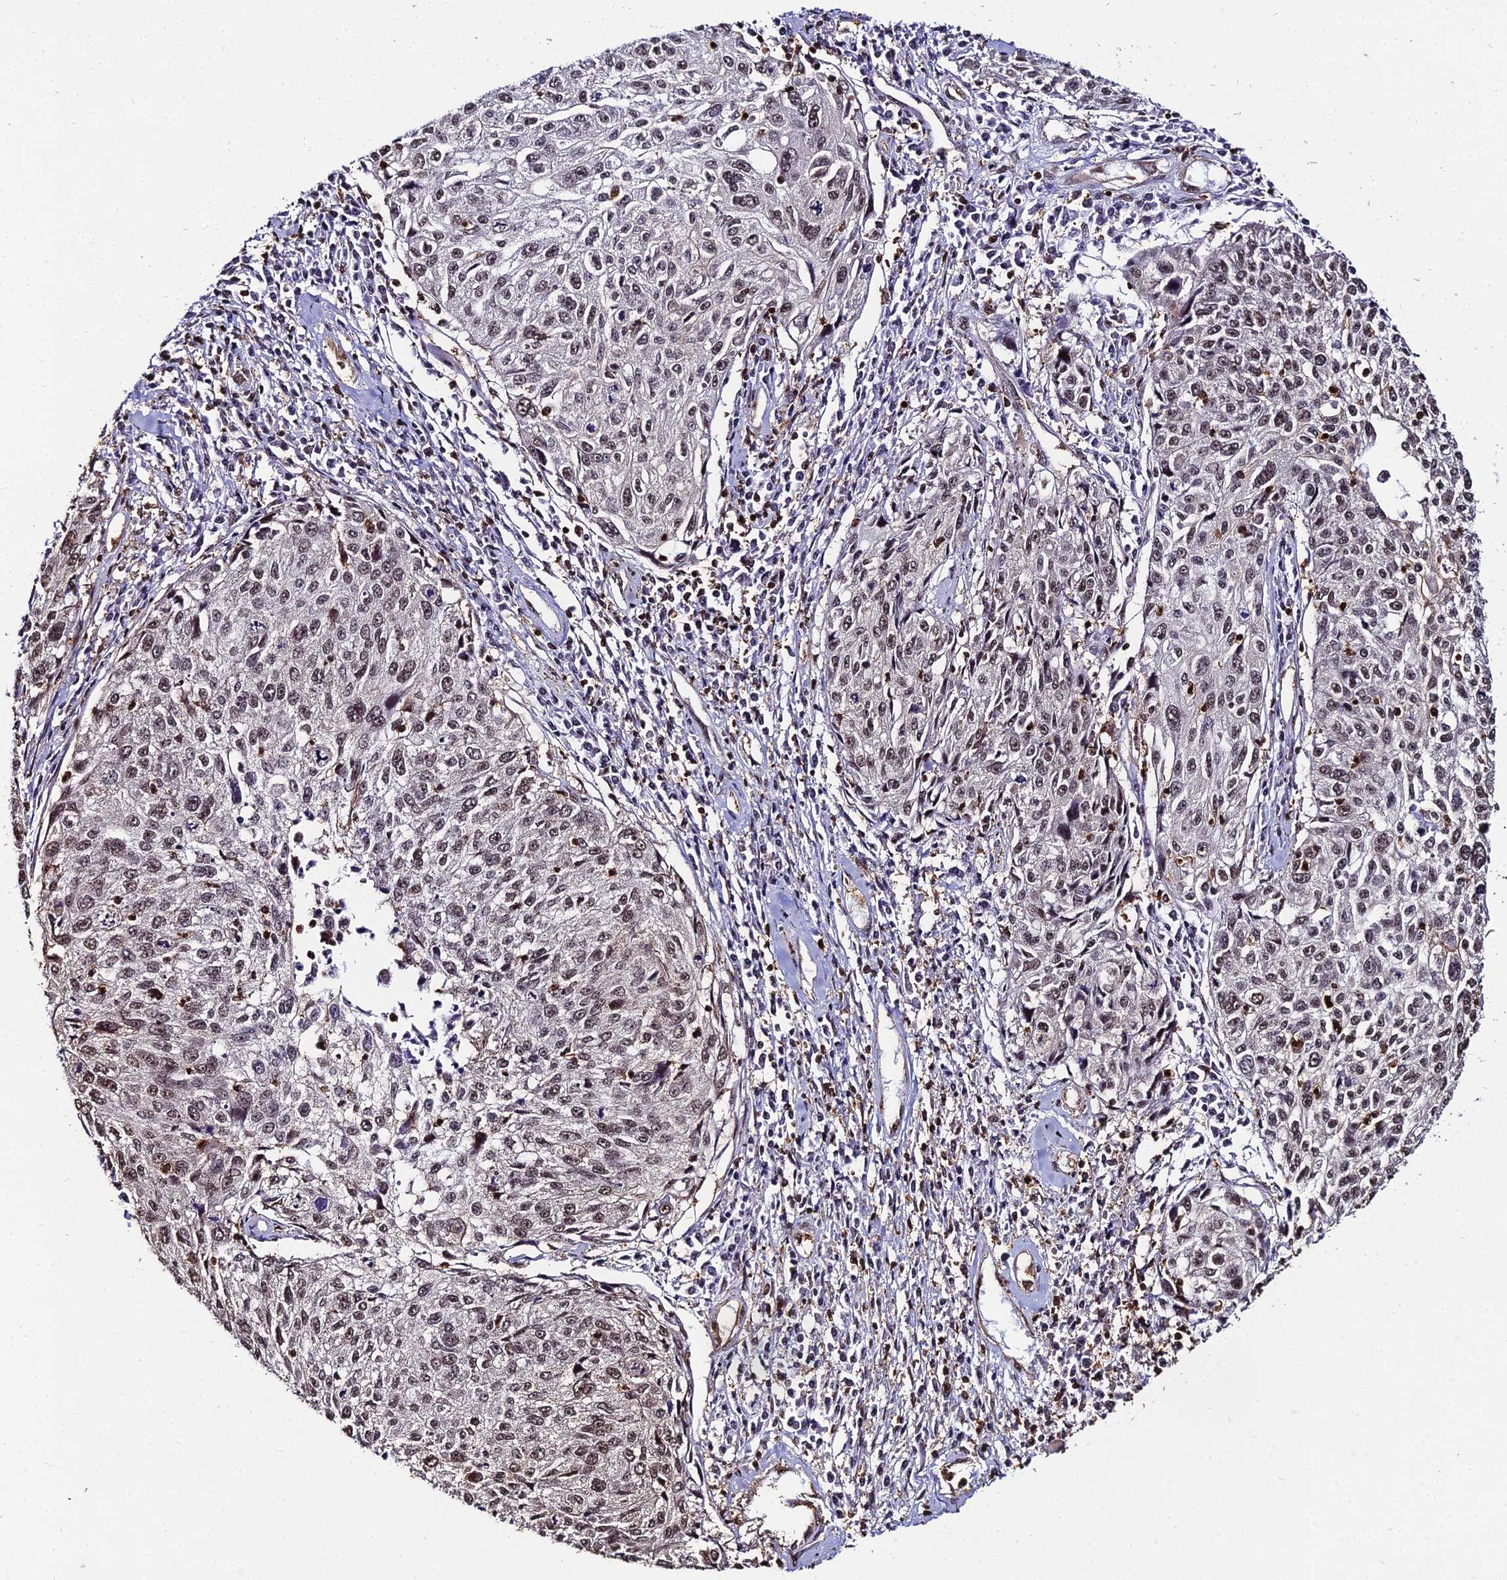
{"staining": {"intensity": "weak", "quantity": ">75%", "location": "nuclear"}, "tissue": "cervical cancer", "cell_type": "Tumor cells", "image_type": "cancer", "snomed": [{"axis": "morphology", "description": "Squamous cell carcinoma, NOS"}, {"axis": "topography", "description": "Cervix"}], "caption": "Brown immunohistochemical staining in human cervical squamous cell carcinoma displays weak nuclear positivity in approximately >75% of tumor cells. Immunohistochemistry stains the protein in brown and the nuclei are stained blue.", "gene": "PPP4C", "patient": {"sex": "female", "age": 57}}